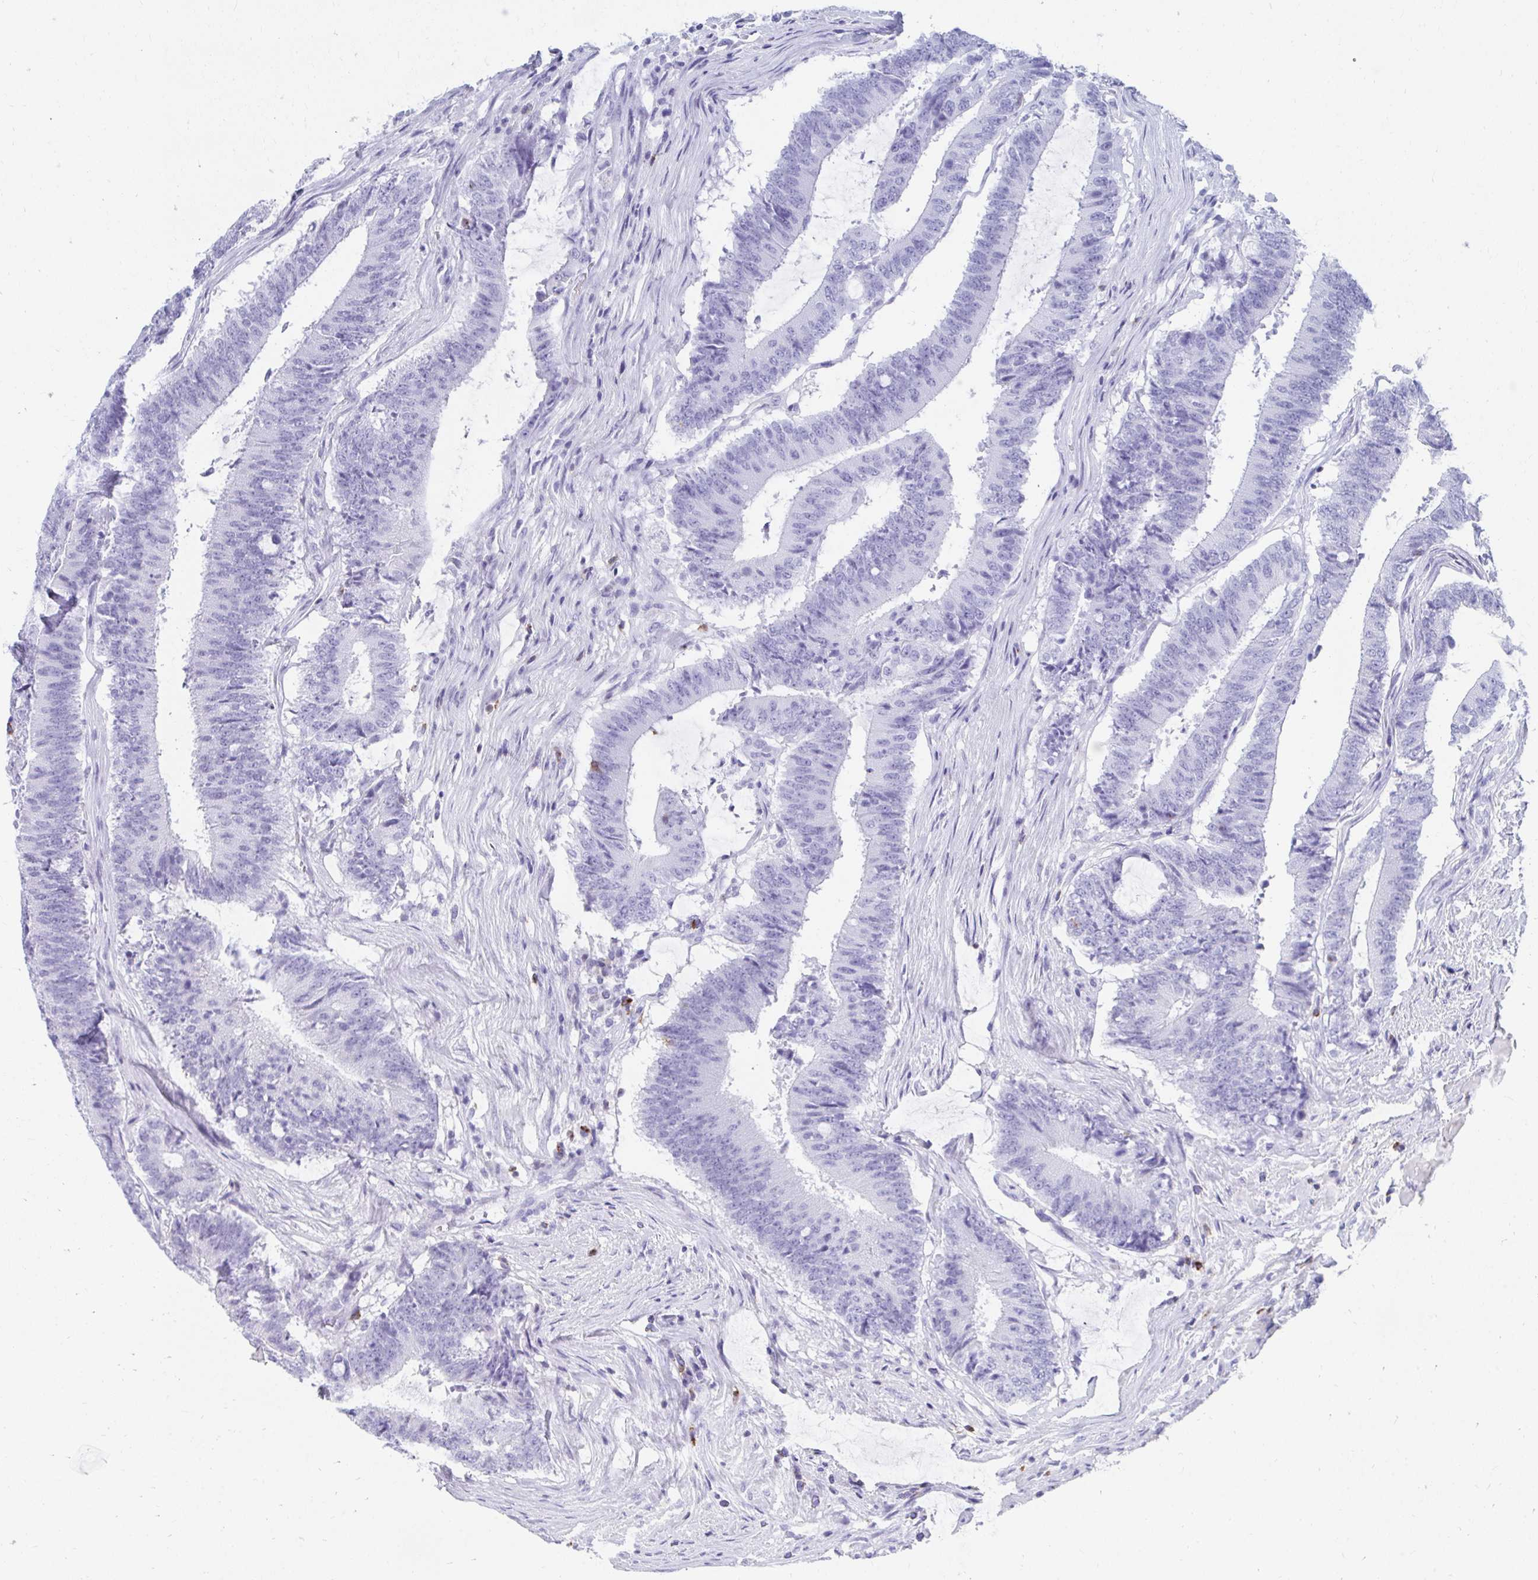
{"staining": {"intensity": "negative", "quantity": "none", "location": "none"}, "tissue": "colorectal cancer", "cell_type": "Tumor cells", "image_type": "cancer", "snomed": [{"axis": "morphology", "description": "Adenocarcinoma, NOS"}, {"axis": "topography", "description": "Colon"}], "caption": "The histopathology image demonstrates no staining of tumor cells in adenocarcinoma (colorectal). (Brightfield microscopy of DAB IHC at high magnification).", "gene": "CD7", "patient": {"sex": "female", "age": 43}}